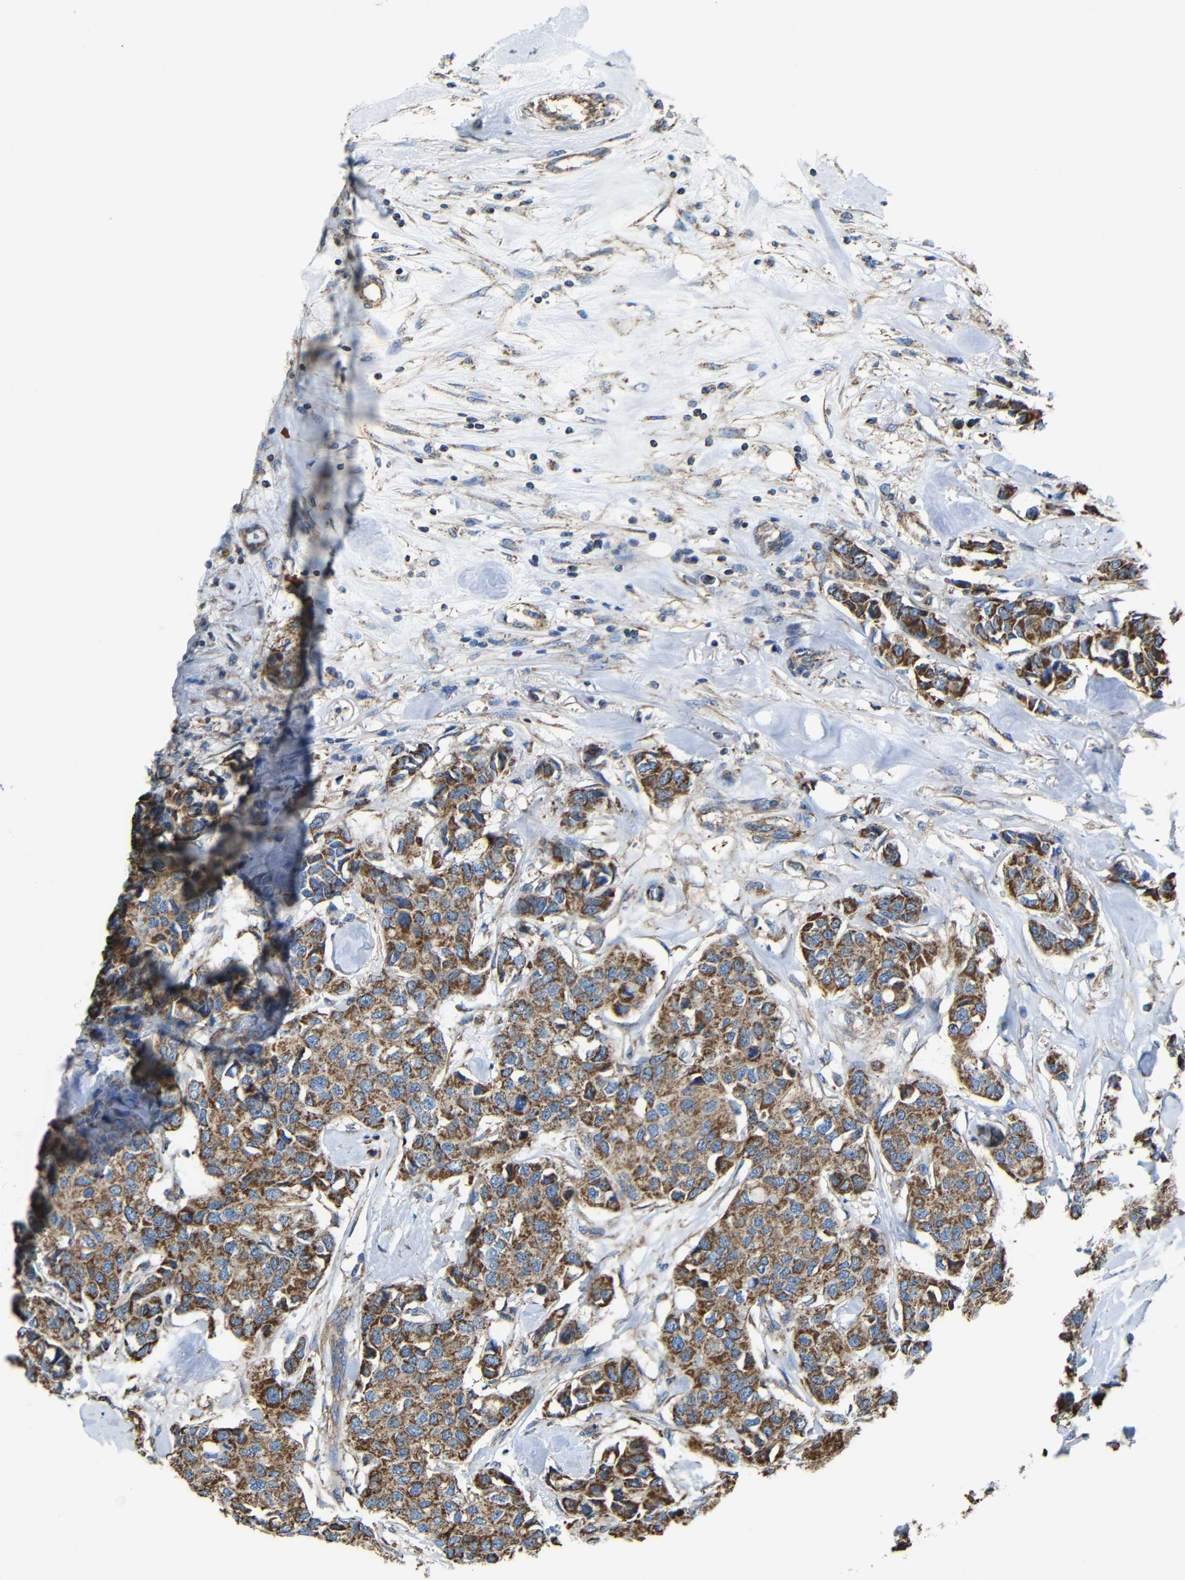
{"staining": {"intensity": "strong", "quantity": ">75%", "location": "cytoplasmic/membranous"}, "tissue": "breast cancer", "cell_type": "Tumor cells", "image_type": "cancer", "snomed": [{"axis": "morphology", "description": "Duct carcinoma"}, {"axis": "topography", "description": "Breast"}], "caption": "Immunohistochemical staining of human breast infiltrating ductal carcinoma demonstrates strong cytoplasmic/membranous protein positivity in approximately >75% of tumor cells.", "gene": "INTS6L", "patient": {"sex": "female", "age": 80}}